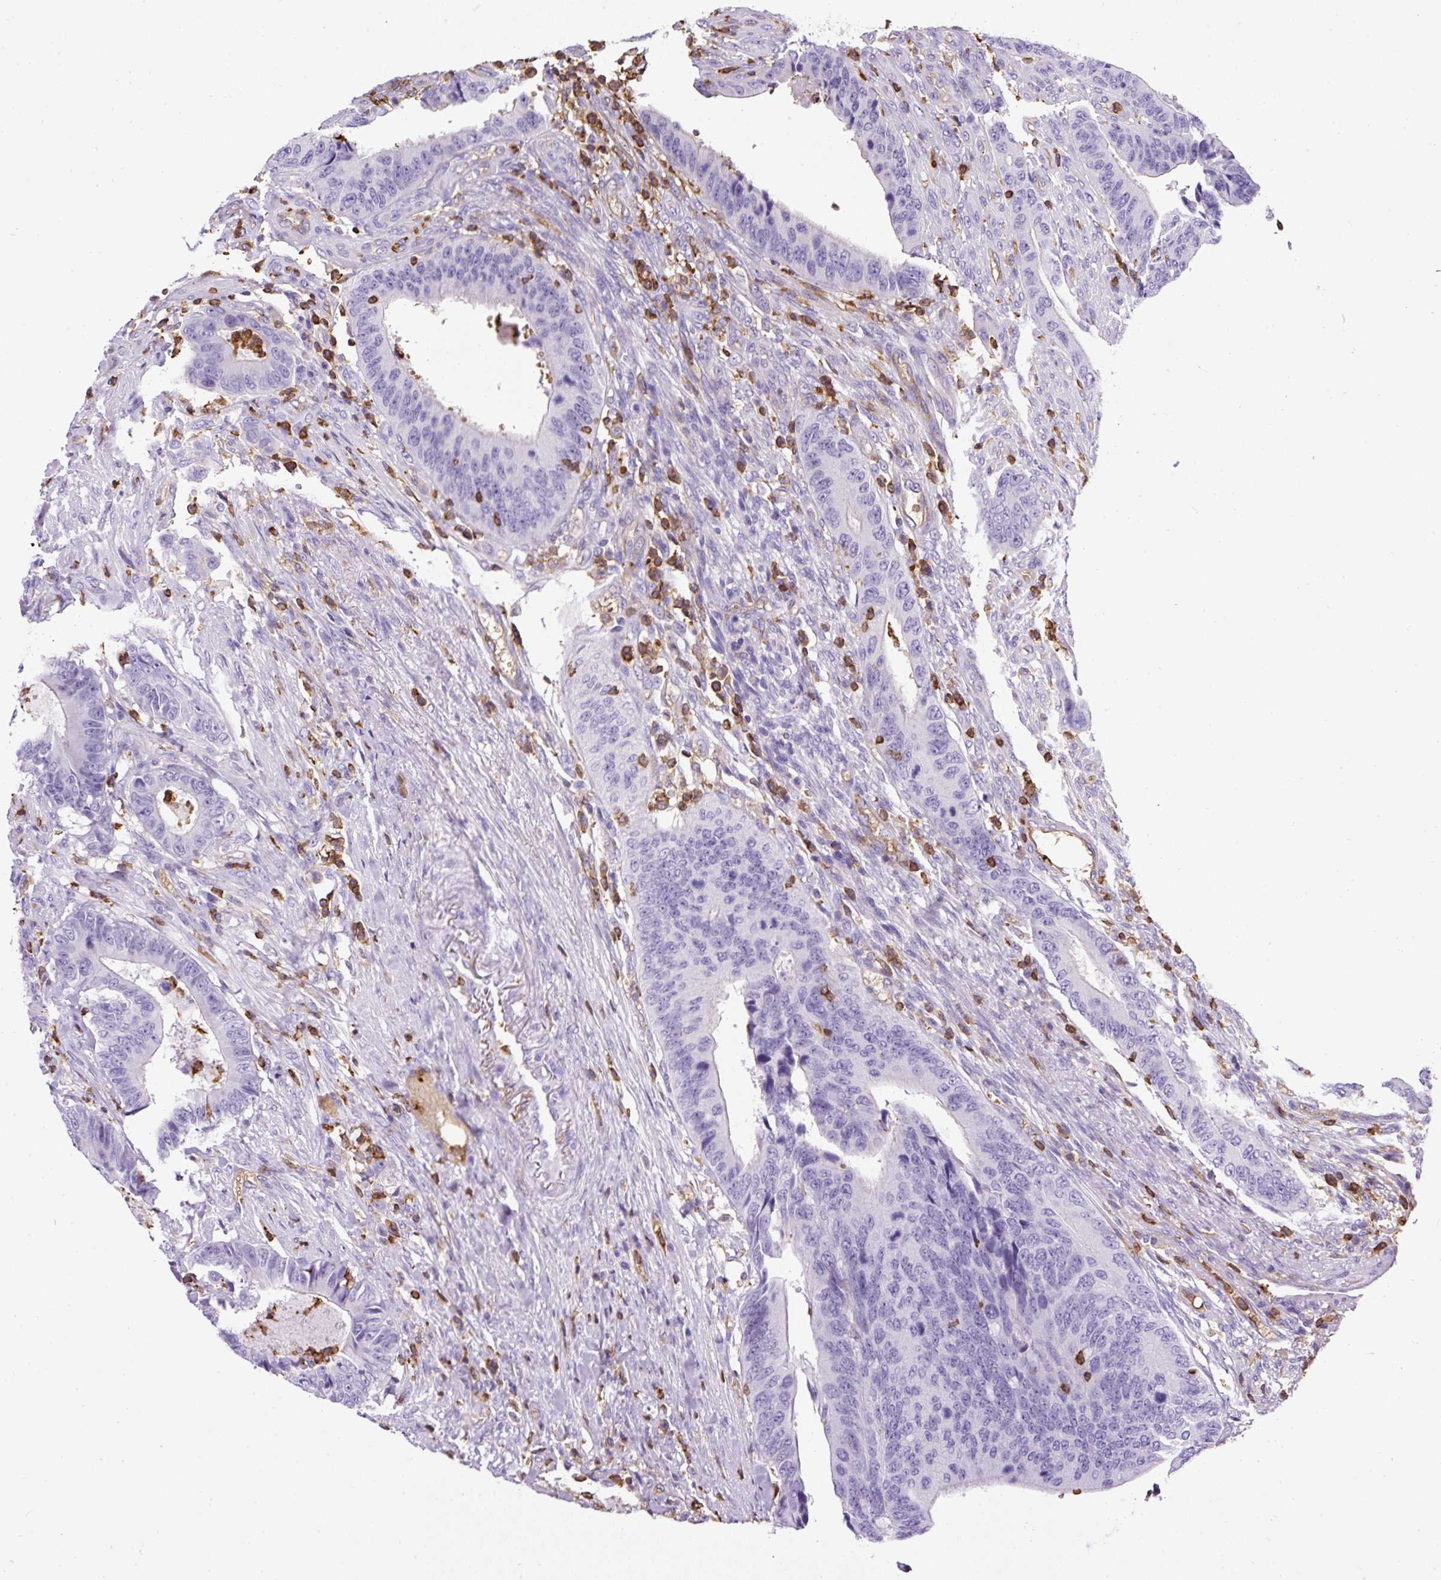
{"staining": {"intensity": "negative", "quantity": "none", "location": "none"}, "tissue": "colorectal cancer", "cell_type": "Tumor cells", "image_type": "cancer", "snomed": [{"axis": "morphology", "description": "Adenocarcinoma, NOS"}, {"axis": "topography", "description": "Colon"}], "caption": "Tumor cells show no significant expression in adenocarcinoma (colorectal).", "gene": "FAM228B", "patient": {"sex": "male", "age": 87}}